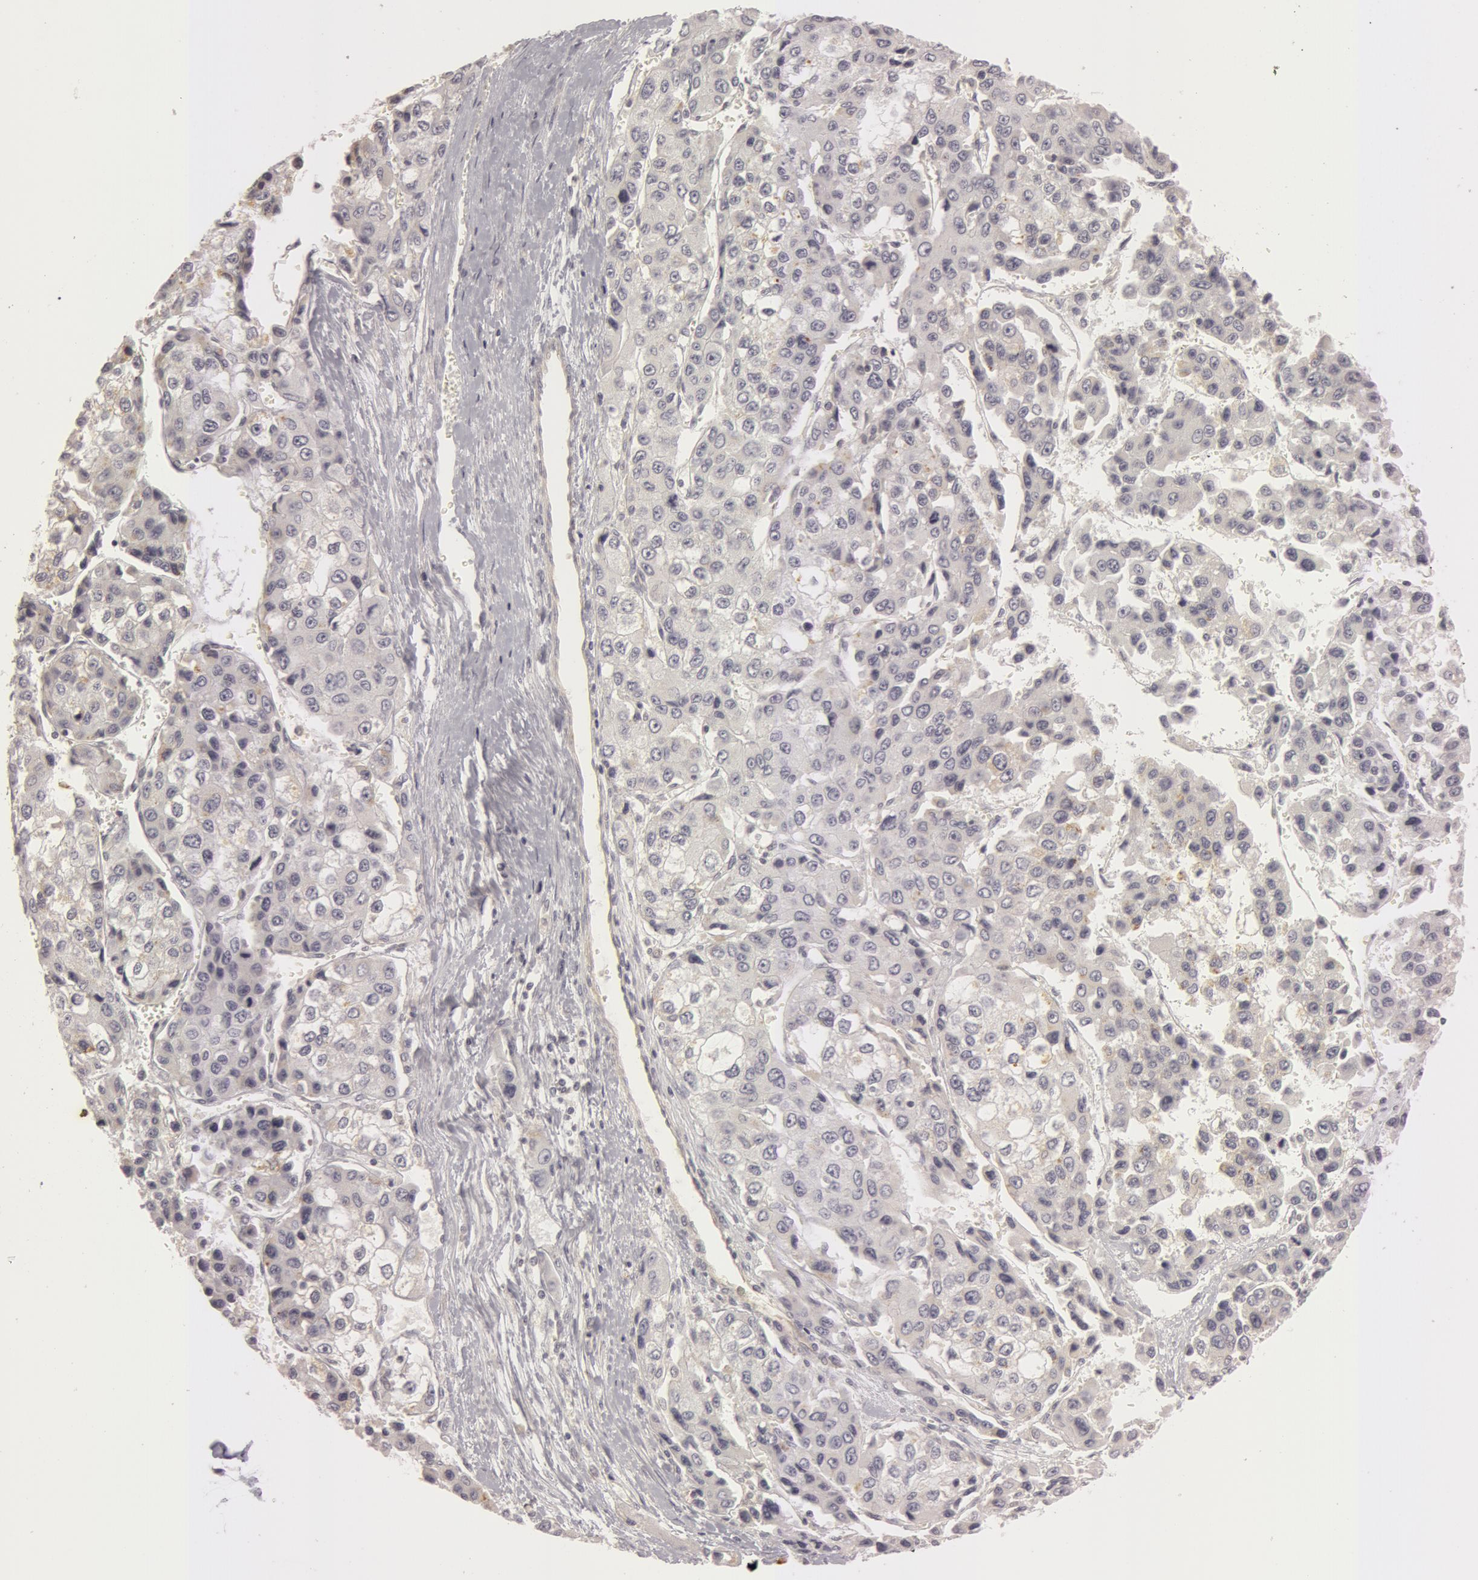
{"staining": {"intensity": "weak", "quantity": "<25%", "location": "cytoplasmic/membranous"}, "tissue": "liver cancer", "cell_type": "Tumor cells", "image_type": "cancer", "snomed": [{"axis": "morphology", "description": "Carcinoma, Hepatocellular, NOS"}, {"axis": "topography", "description": "Liver"}], "caption": "High magnification brightfield microscopy of liver hepatocellular carcinoma stained with DAB (brown) and counterstained with hematoxylin (blue): tumor cells show no significant staining.", "gene": "RALGAPA1", "patient": {"sex": "female", "age": 66}}